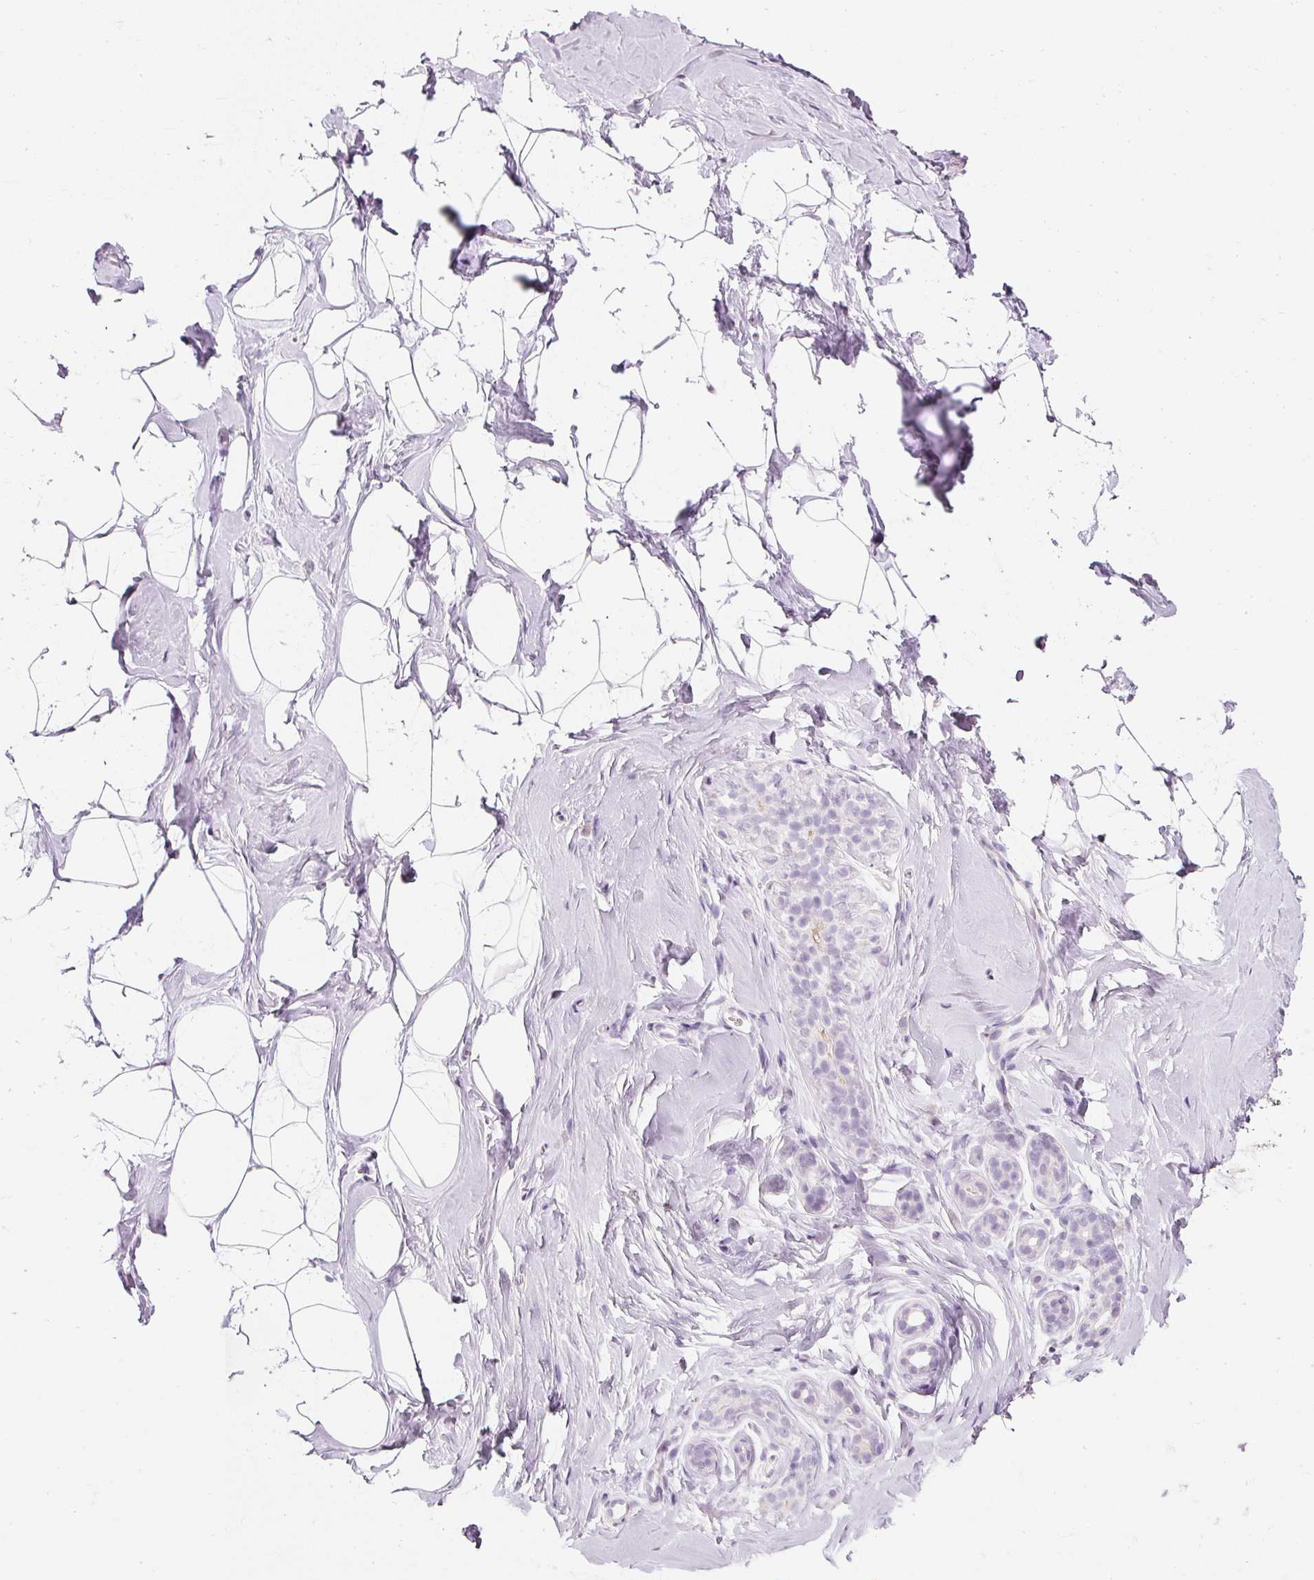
{"staining": {"intensity": "negative", "quantity": "none", "location": "none"}, "tissue": "breast", "cell_type": "Adipocytes", "image_type": "normal", "snomed": [{"axis": "morphology", "description": "Normal tissue, NOS"}, {"axis": "topography", "description": "Breast"}], "caption": "This is an IHC image of benign breast. There is no positivity in adipocytes.", "gene": "ELAVL3", "patient": {"sex": "female", "age": 32}}